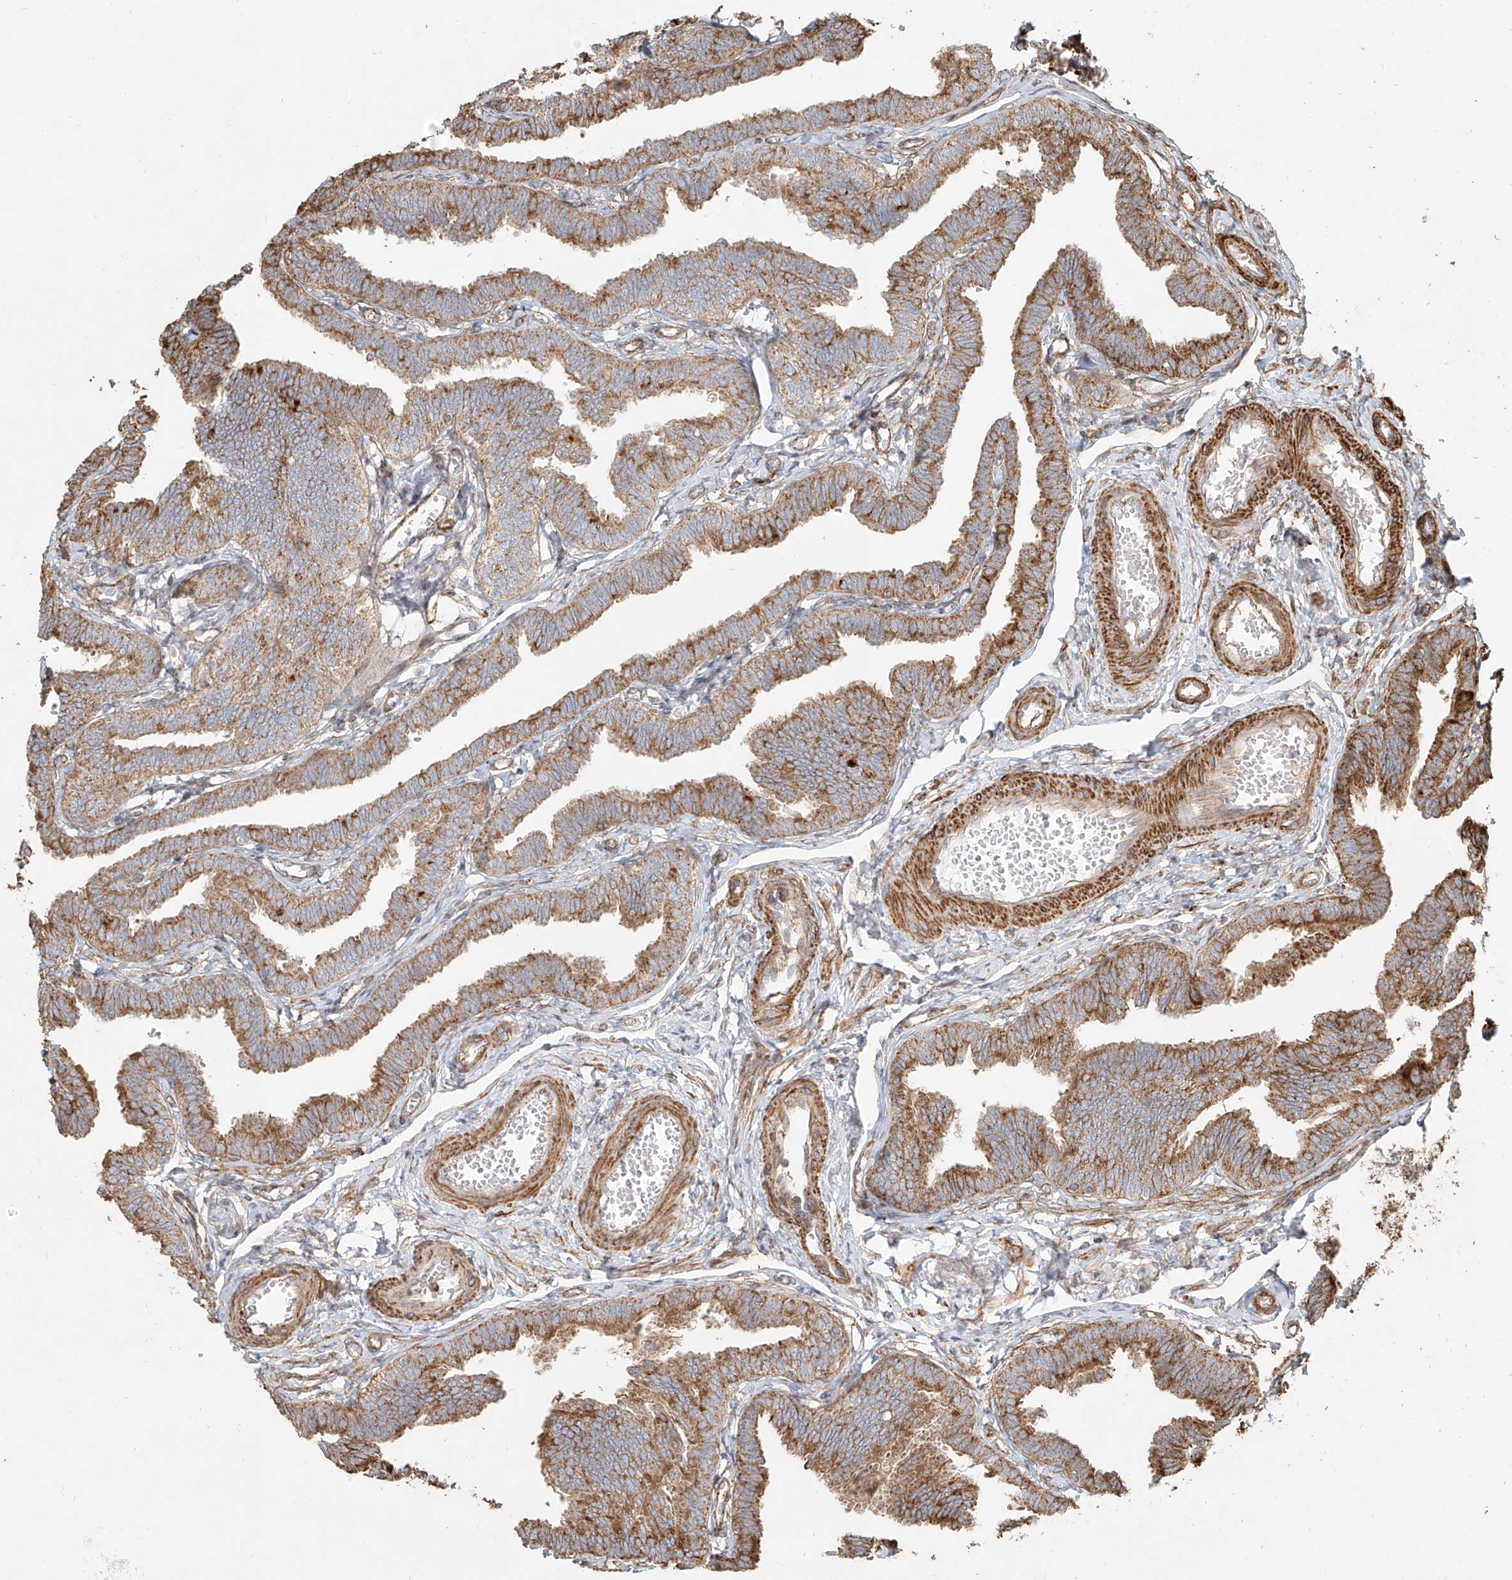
{"staining": {"intensity": "moderate", "quantity": ">75%", "location": "cytoplasmic/membranous"}, "tissue": "fallopian tube", "cell_type": "Glandular cells", "image_type": "normal", "snomed": [{"axis": "morphology", "description": "Normal tissue, NOS"}, {"axis": "topography", "description": "Fallopian tube"}, {"axis": "topography", "description": "Ovary"}], "caption": "Fallopian tube stained for a protein (brown) exhibits moderate cytoplasmic/membranous positive expression in about >75% of glandular cells.", "gene": "MTX2", "patient": {"sex": "female", "age": 23}}